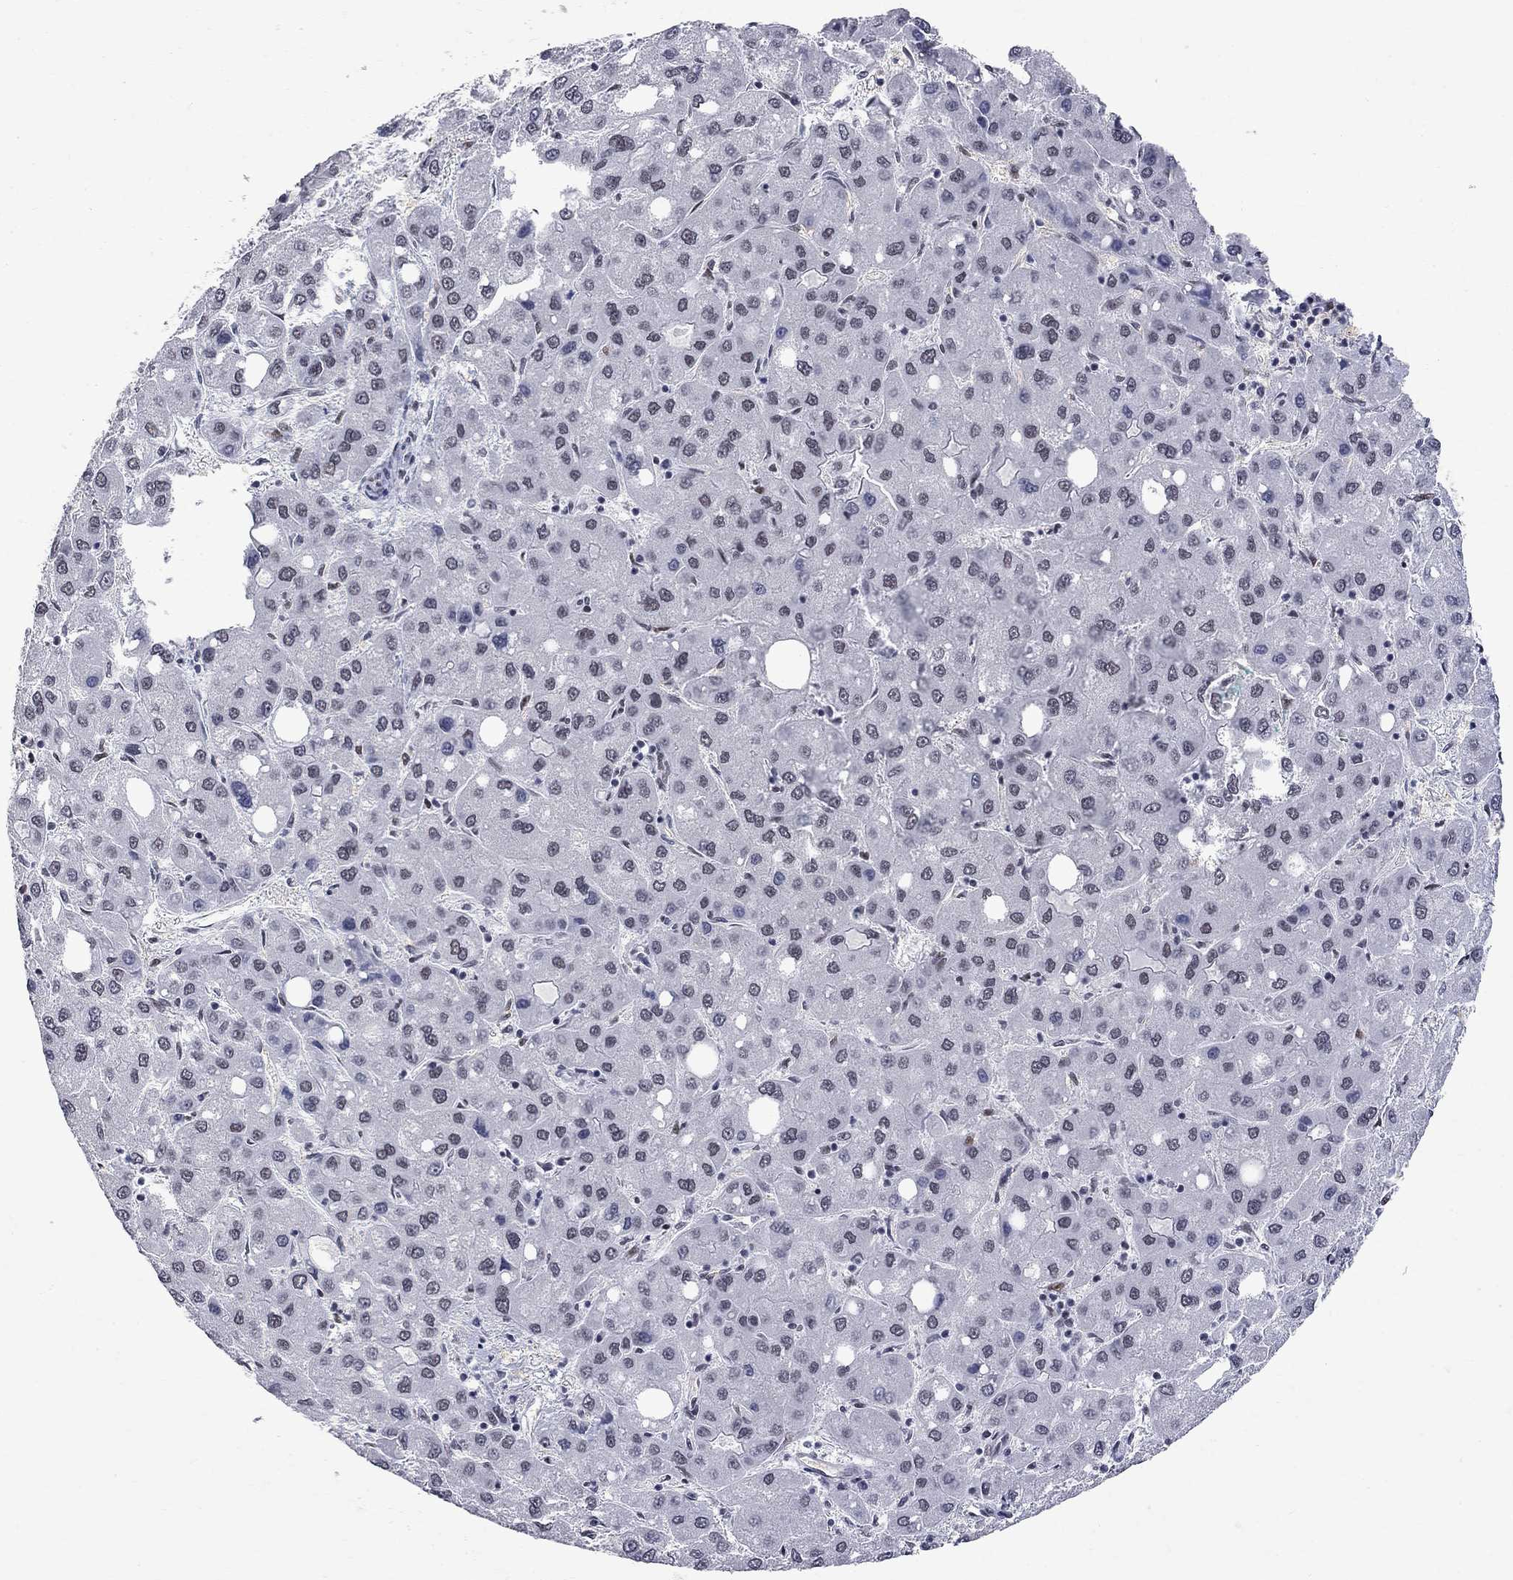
{"staining": {"intensity": "negative", "quantity": "none", "location": "none"}, "tissue": "liver cancer", "cell_type": "Tumor cells", "image_type": "cancer", "snomed": [{"axis": "morphology", "description": "Carcinoma, Hepatocellular, NOS"}, {"axis": "topography", "description": "Liver"}], "caption": "Liver cancer stained for a protein using immunohistochemistry (IHC) exhibits no positivity tumor cells.", "gene": "ZBTB47", "patient": {"sex": "male", "age": 73}}